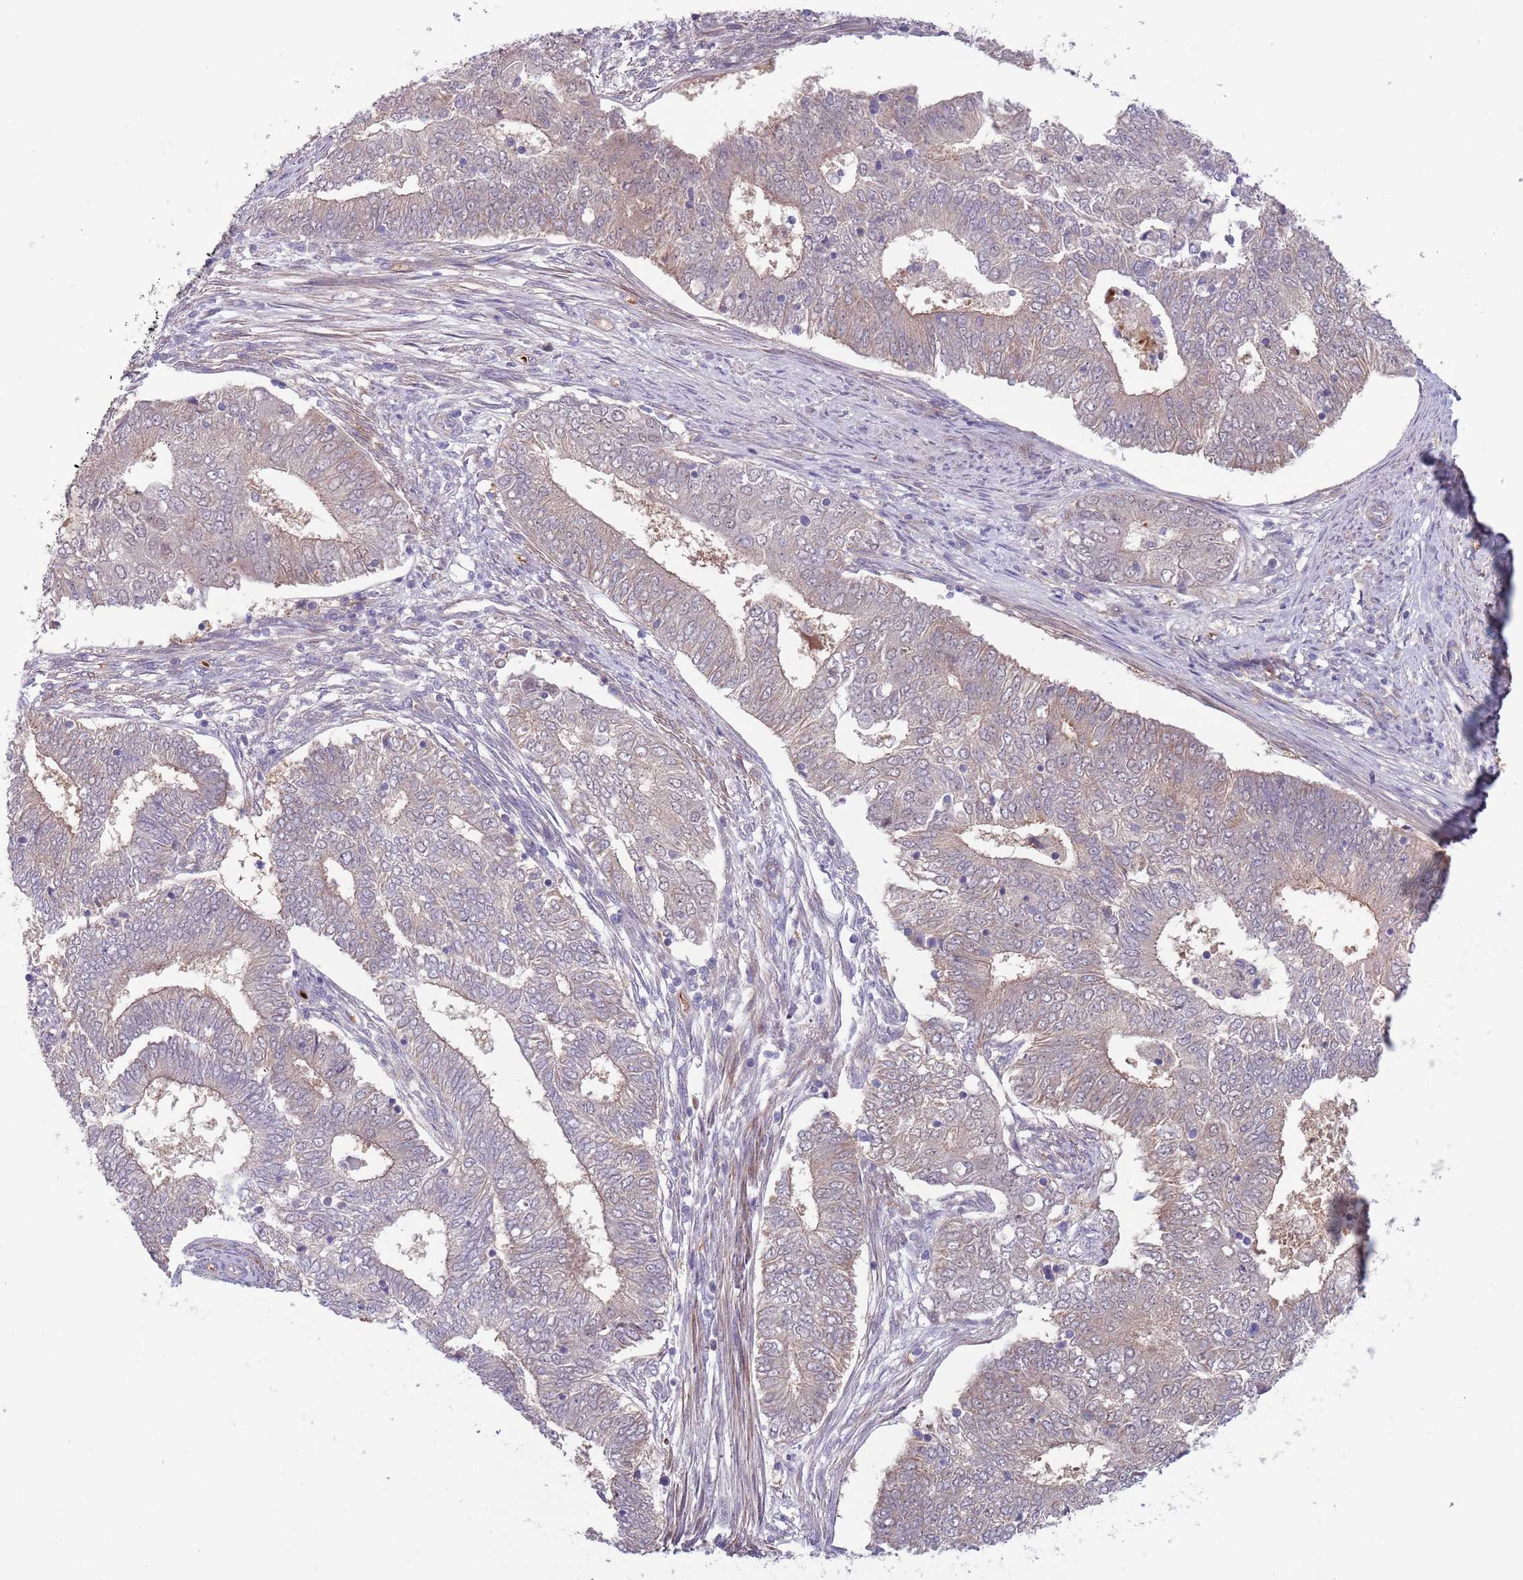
{"staining": {"intensity": "weak", "quantity": "<25%", "location": "cytoplasmic/membranous"}, "tissue": "endometrial cancer", "cell_type": "Tumor cells", "image_type": "cancer", "snomed": [{"axis": "morphology", "description": "Adenocarcinoma, NOS"}, {"axis": "topography", "description": "Endometrium"}], "caption": "An immunohistochemistry (IHC) photomicrograph of adenocarcinoma (endometrial) is shown. There is no staining in tumor cells of adenocarcinoma (endometrial). (DAB (3,3'-diaminobenzidine) immunohistochemistry (IHC), high magnification).", "gene": "CLNS1A", "patient": {"sex": "female", "age": 62}}